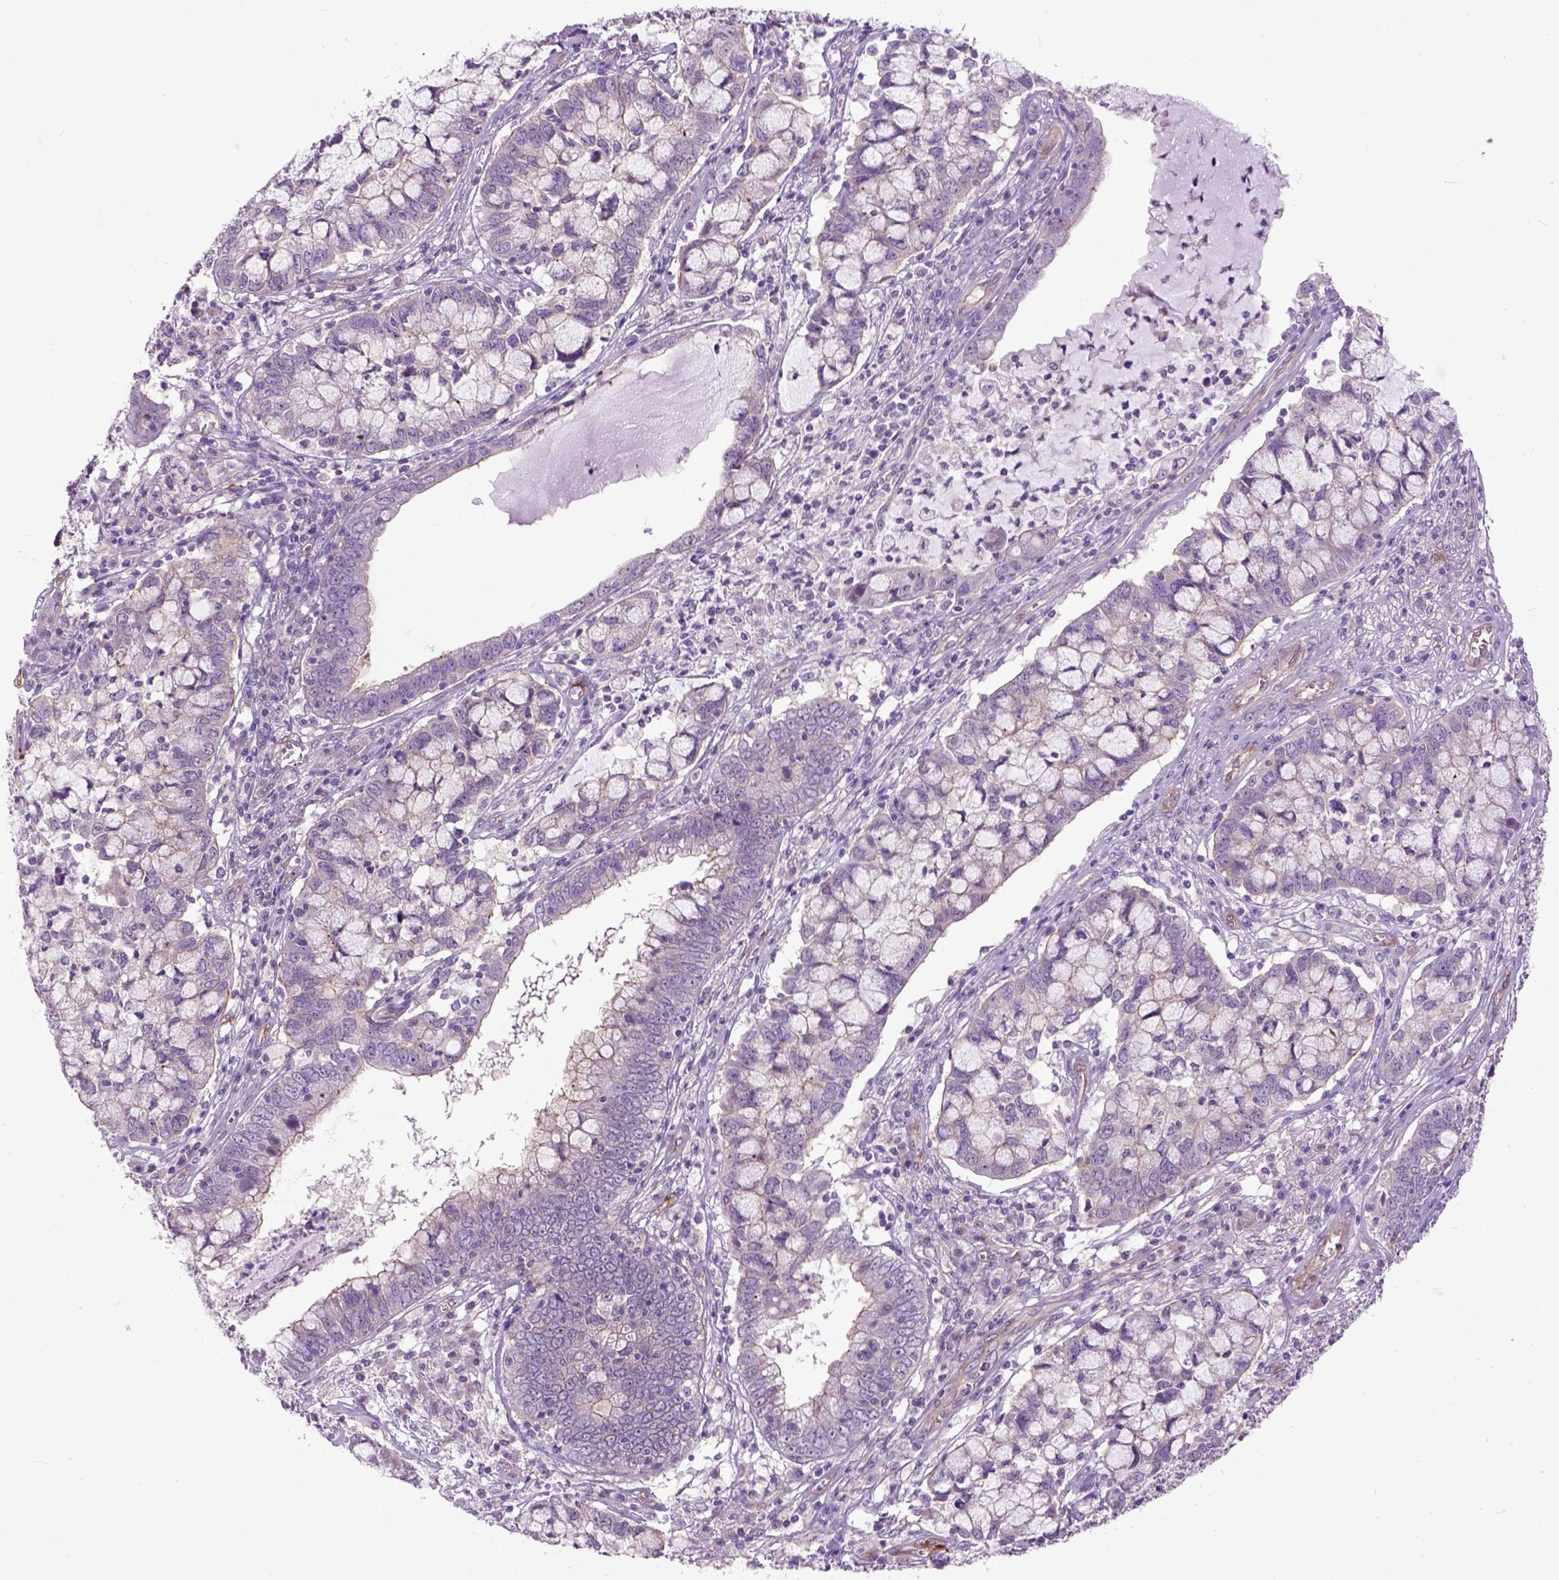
{"staining": {"intensity": "negative", "quantity": "none", "location": "none"}, "tissue": "cervical cancer", "cell_type": "Tumor cells", "image_type": "cancer", "snomed": [{"axis": "morphology", "description": "Adenocarcinoma, NOS"}, {"axis": "topography", "description": "Cervix"}], "caption": "Immunohistochemical staining of cervical adenocarcinoma displays no significant expression in tumor cells.", "gene": "MAPT", "patient": {"sex": "female", "age": 40}}